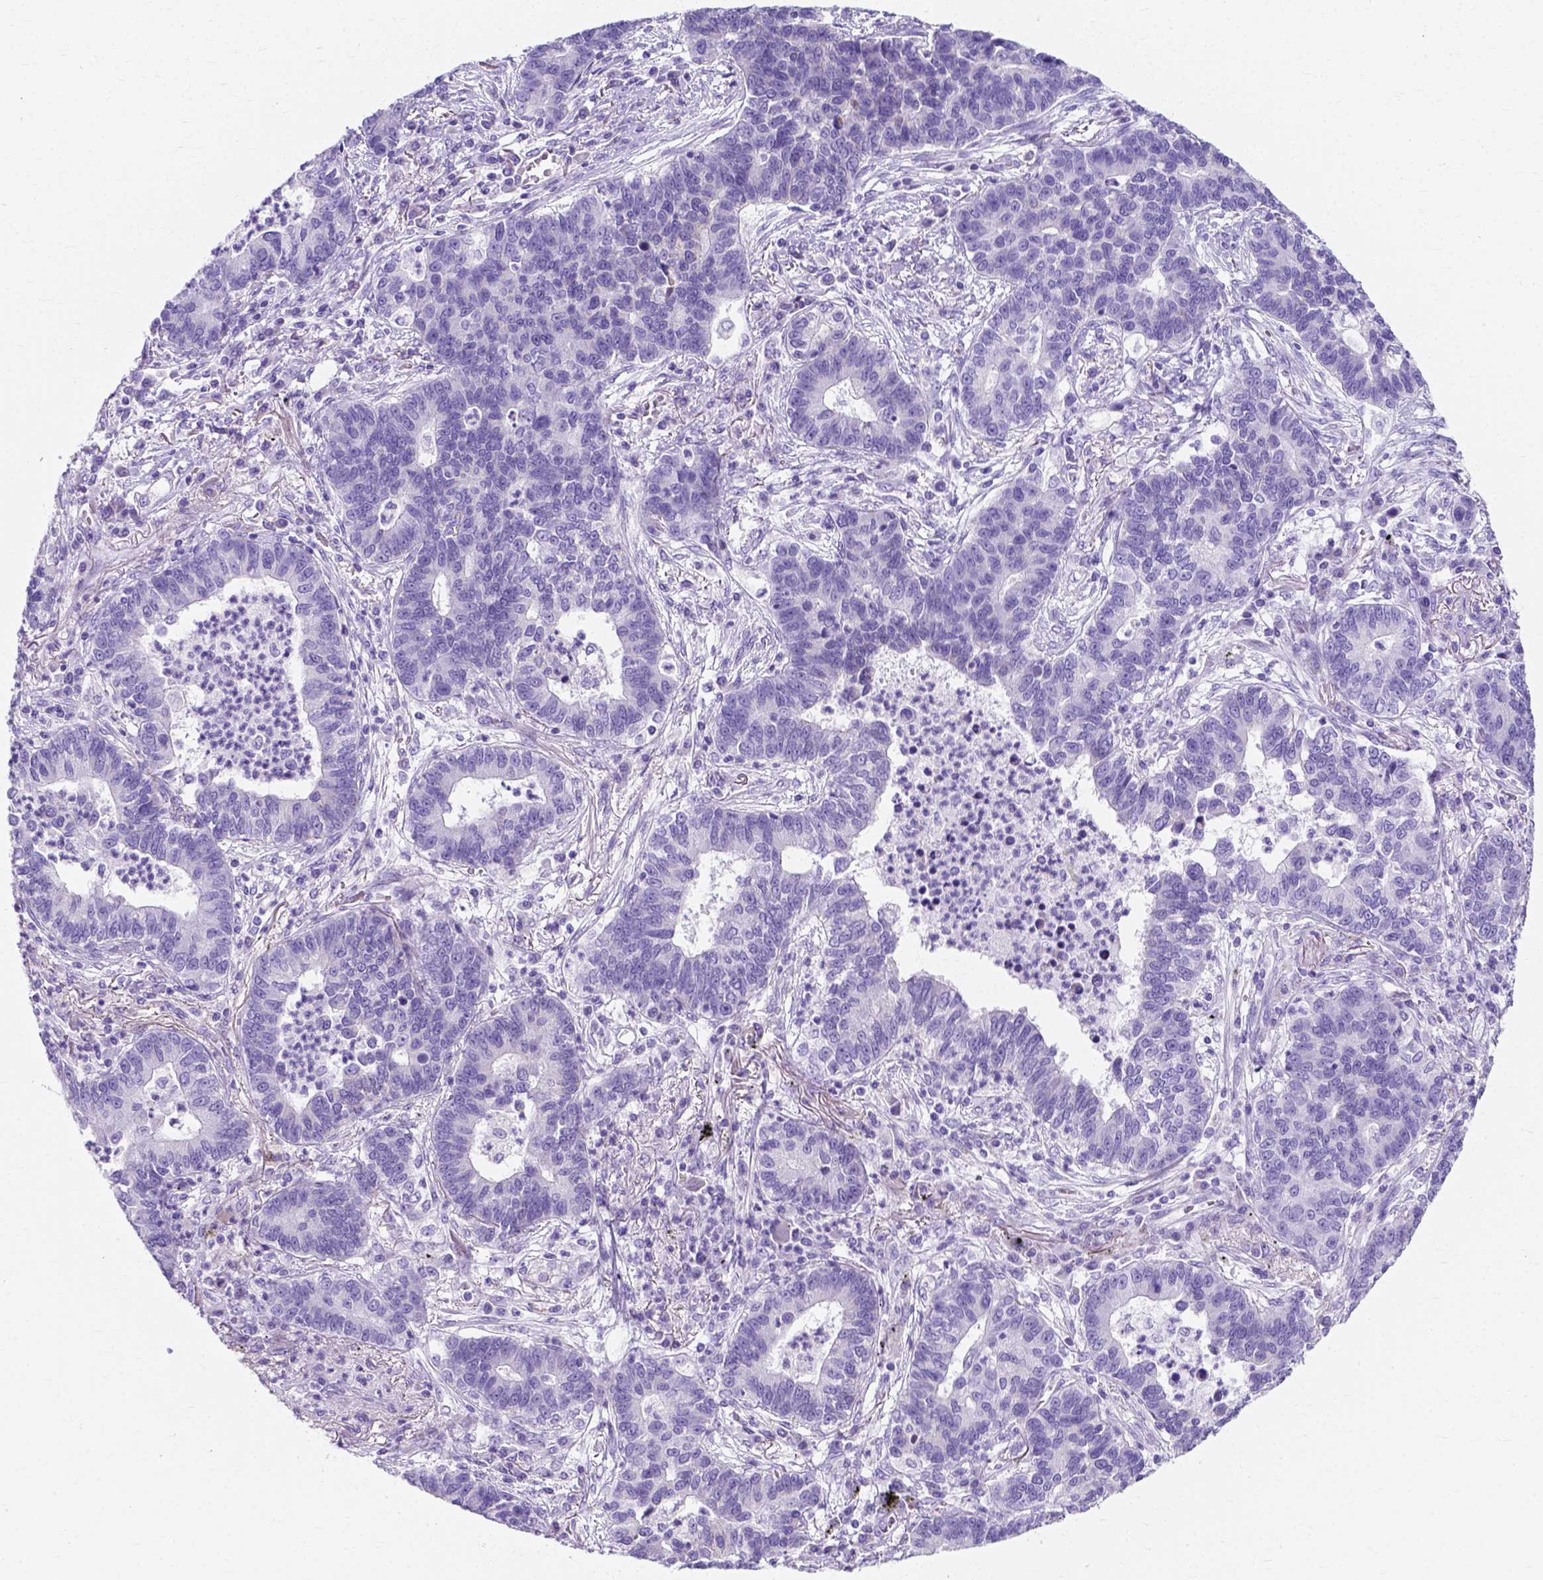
{"staining": {"intensity": "negative", "quantity": "none", "location": "none"}, "tissue": "lung cancer", "cell_type": "Tumor cells", "image_type": "cancer", "snomed": [{"axis": "morphology", "description": "Adenocarcinoma, NOS"}, {"axis": "topography", "description": "Lung"}], "caption": "The immunohistochemistry histopathology image has no significant positivity in tumor cells of lung cancer (adenocarcinoma) tissue.", "gene": "MYH15", "patient": {"sex": "female", "age": 57}}